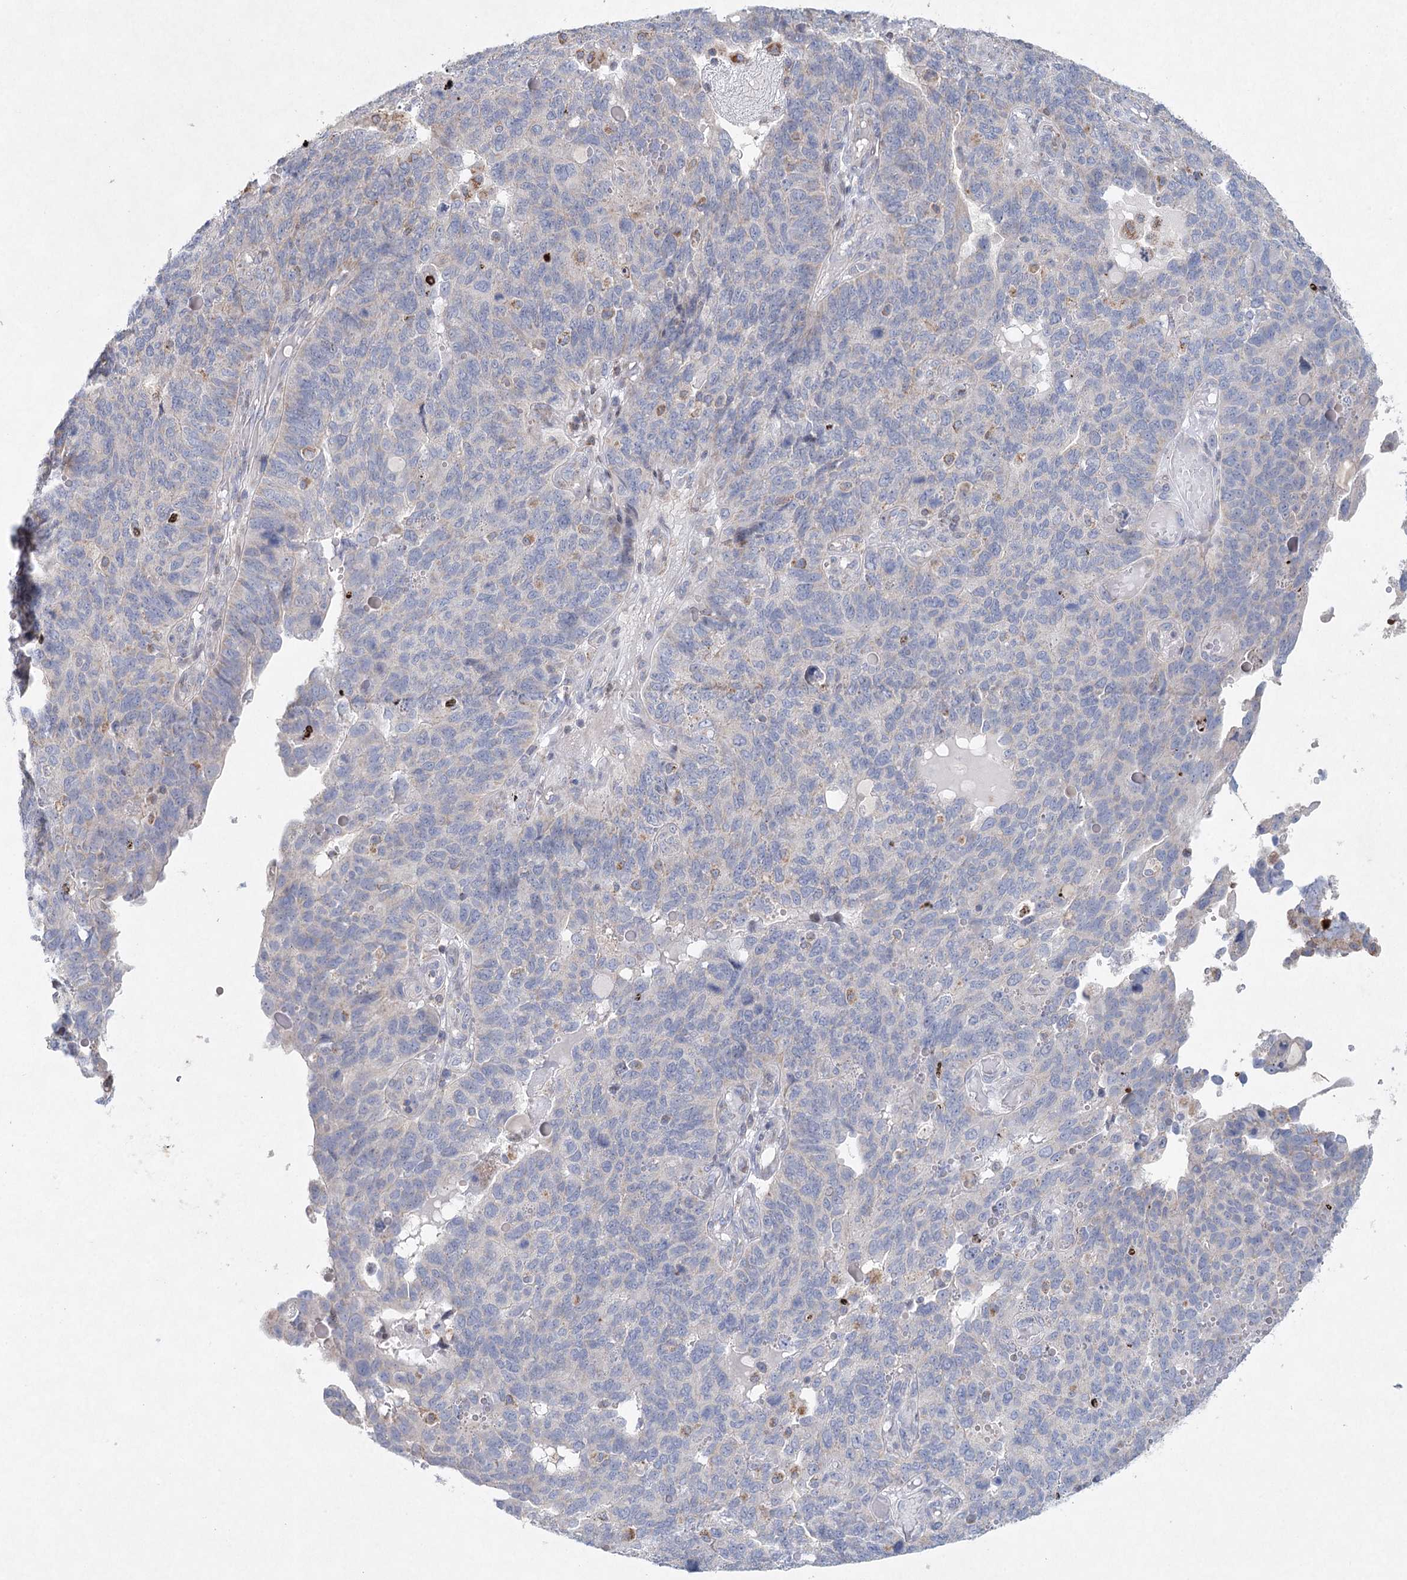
{"staining": {"intensity": "negative", "quantity": "none", "location": "none"}, "tissue": "endometrial cancer", "cell_type": "Tumor cells", "image_type": "cancer", "snomed": [{"axis": "morphology", "description": "Adenocarcinoma, NOS"}, {"axis": "topography", "description": "Endometrium"}], "caption": "Immunohistochemical staining of adenocarcinoma (endometrial) exhibits no significant positivity in tumor cells. The staining was performed using DAB (3,3'-diaminobenzidine) to visualize the protein expression in brown, while the nuclei were stained in blue with hematoxylin (Magnification: 20x).", "gene": "XPO6", "patient": {"sex": "female", "age": 66}}